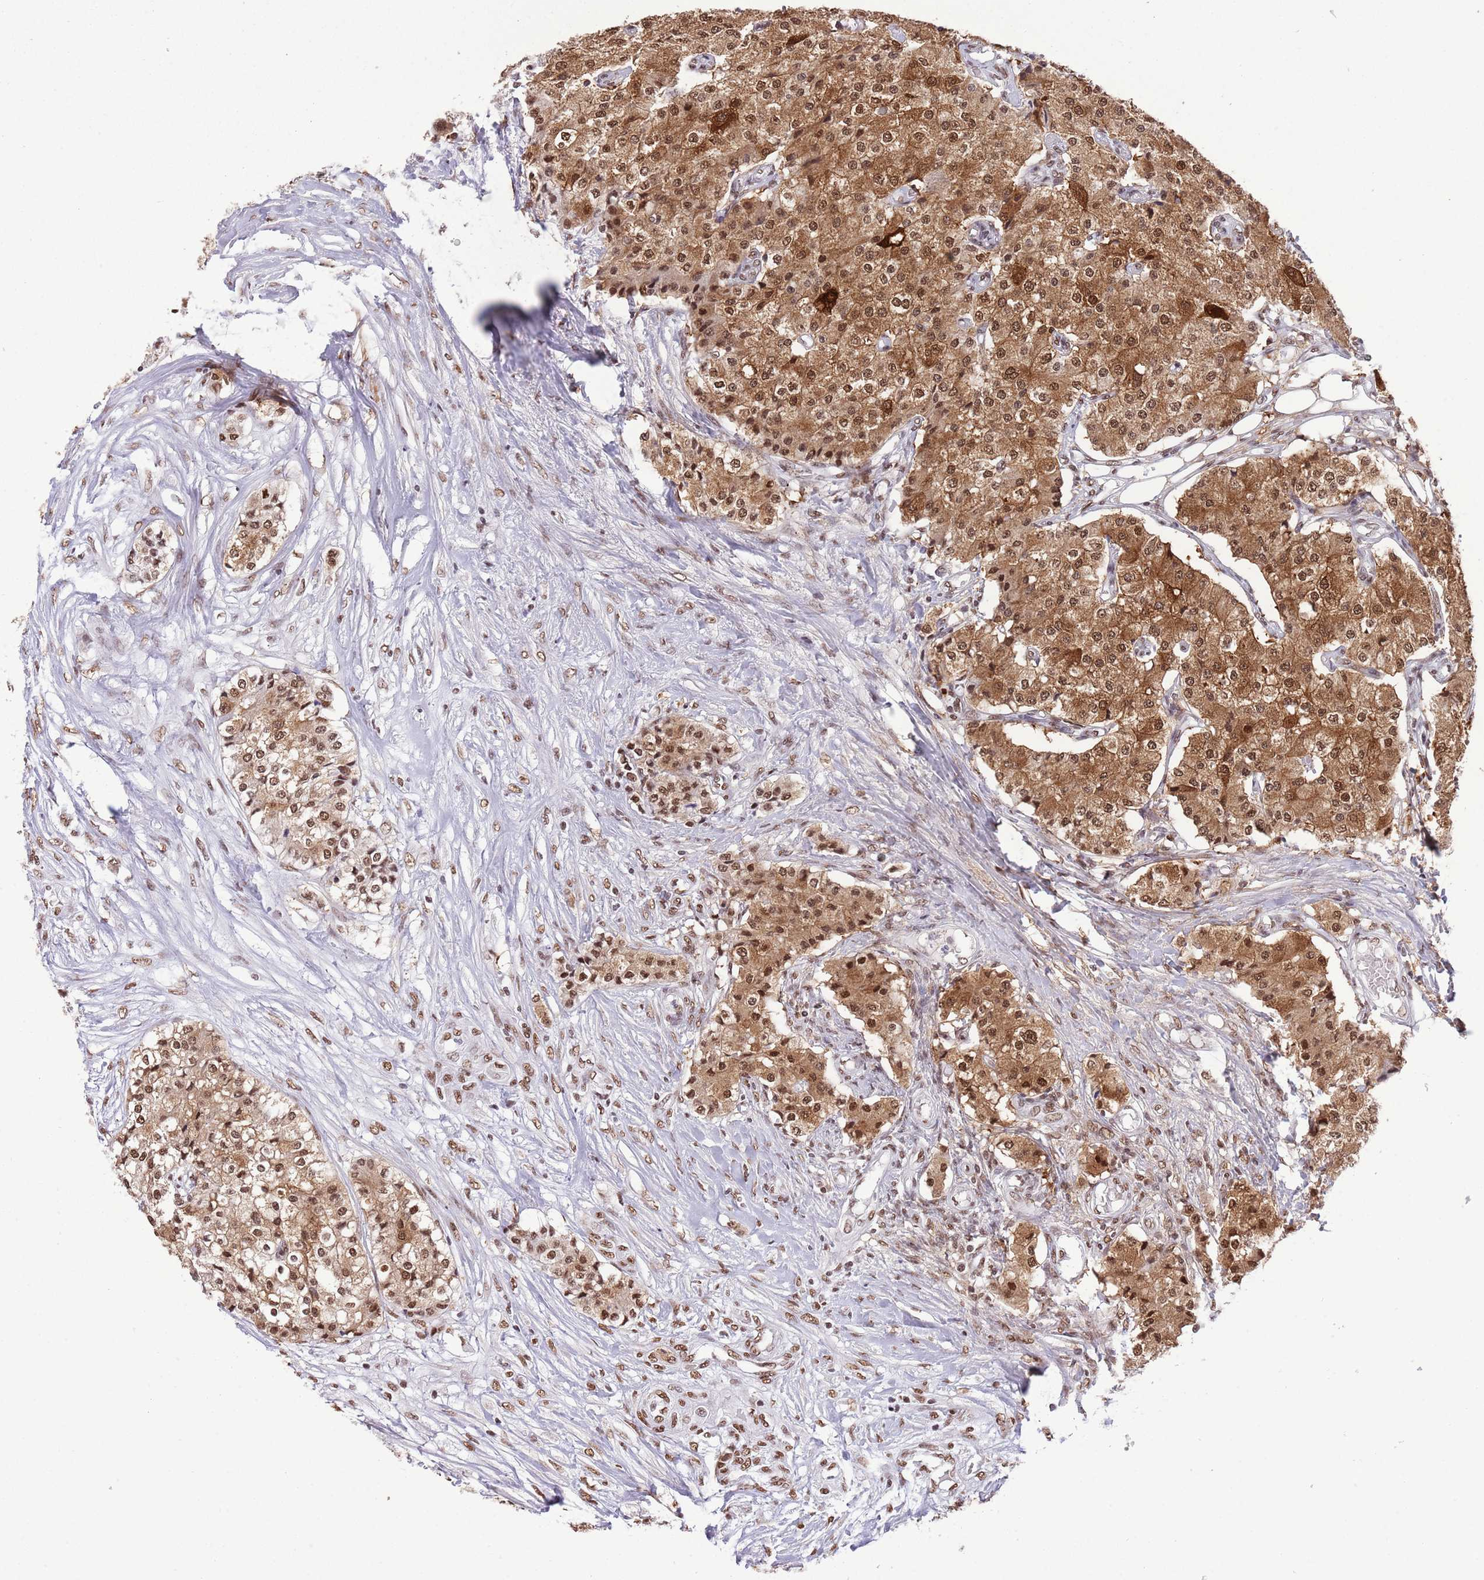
{"staining": {"intensity": "strong", "quantity": ">75%", "location": "cytoplasmic/membranous,nuclear"}, "tissue": "carcinoid", "cell_type": "Tumor cells", "image_type": "cancer", "snomed": [{"axis": "morphology", "description": "Carcinoid, malignant, NOS"}, {"axis": "topography", "description": "Colon"}], "caption": "An immunohistochemistry photomicrograph of neoplastic tissue is shown. Protein staining in brown highlights strong cytoplasmic/membranous and nuclear positivity in carcinoid within tumor cells.", "gene": "TRIM32", "patient": {"sex": "female", "age": 52}}